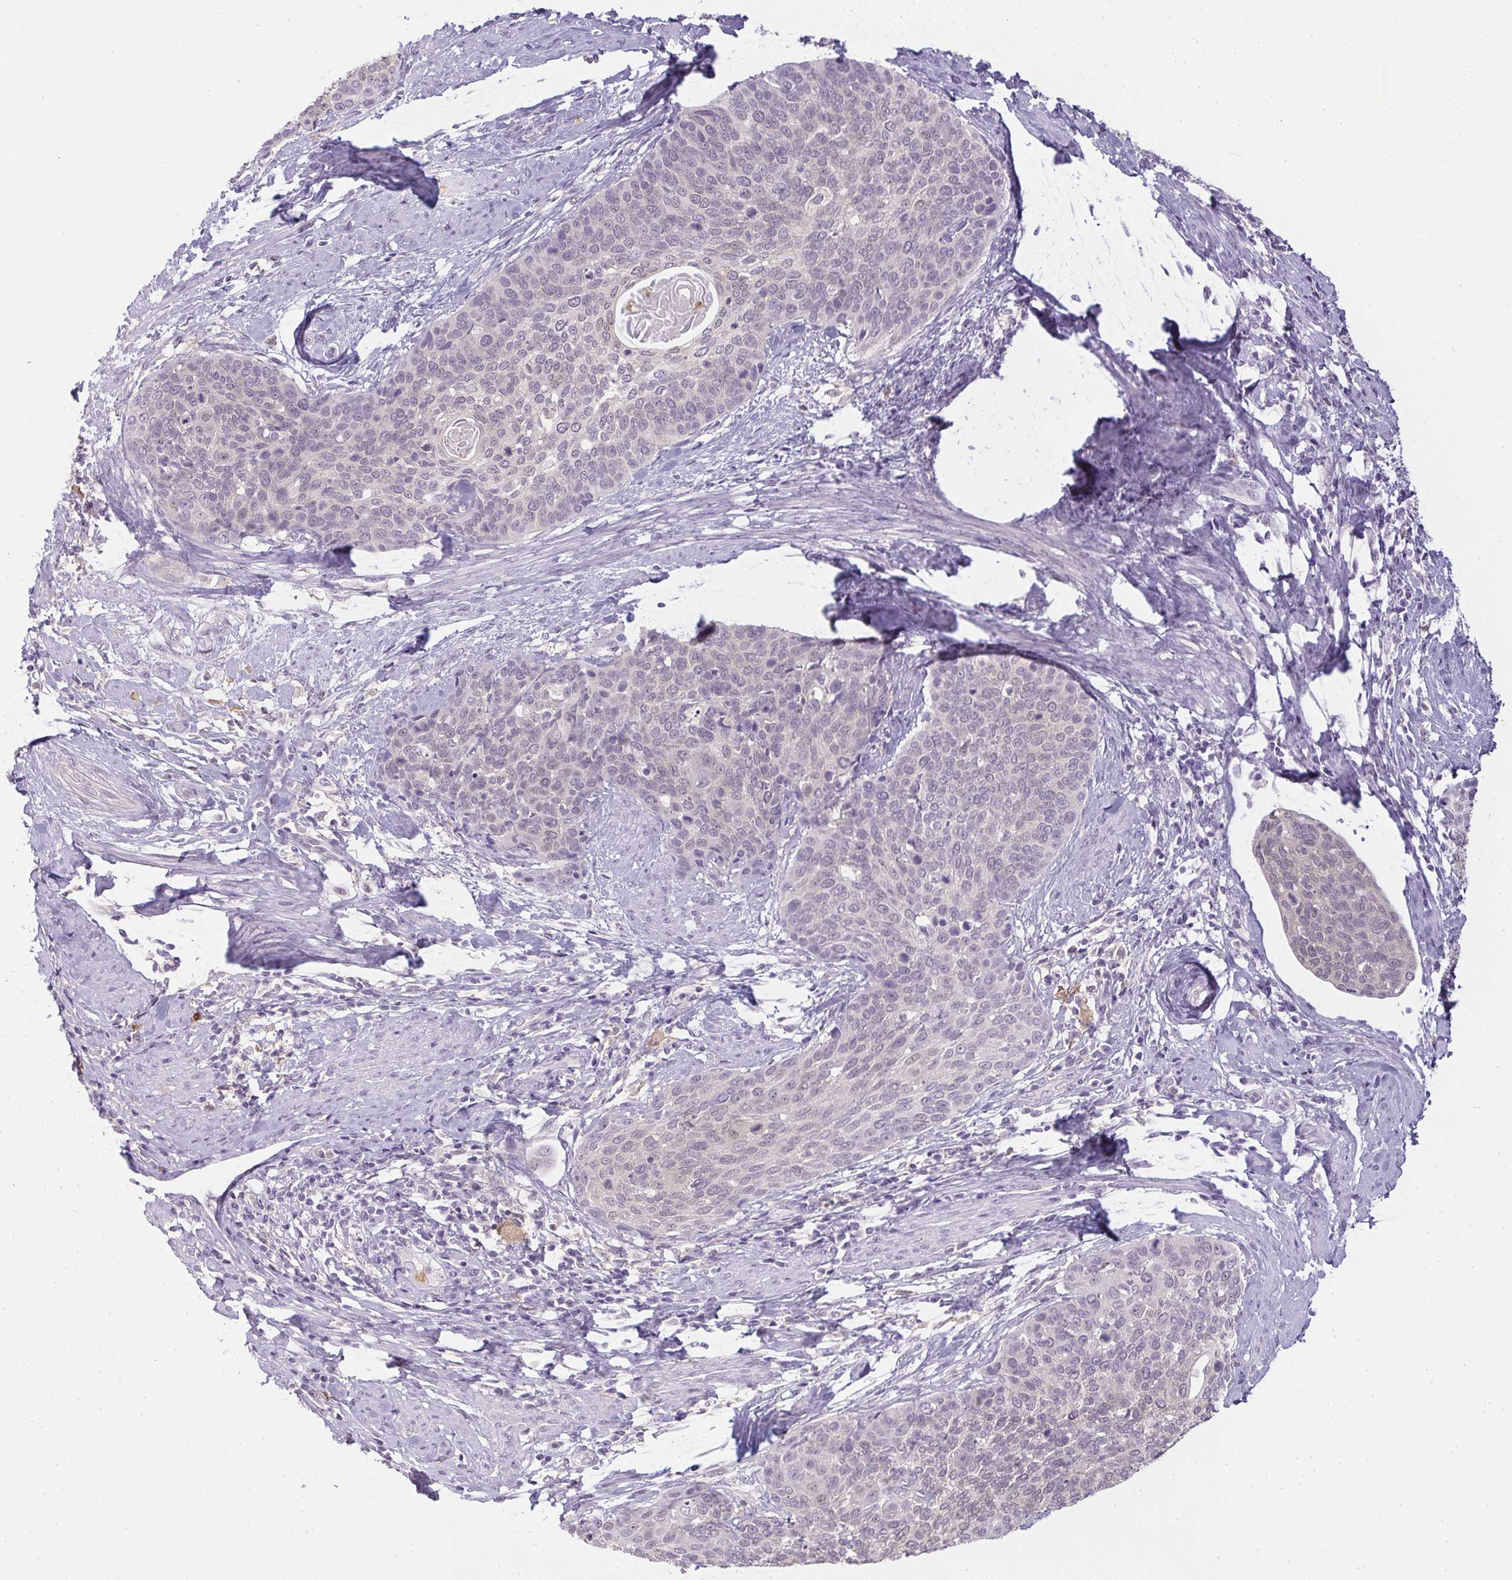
{"staining": {"intensity": "negative", "quantity": "none", "location": "none"}, "tissue": "cervical cancer", "cell_type": "Tumor cells", "image_type": "cancer", "snomed": [{"axis": "morphology", "description": "Squamous cell carcinoma, NOS"}, {"axis": "topography", "description": "Cervix"}], "caption": "Micrograph shows no significant protein expression in tumor cells of cervical cancer (squamous cell carcinoma).", "gene": "DNAJC5G", "patient": {"sex": "female", "age": 69}}